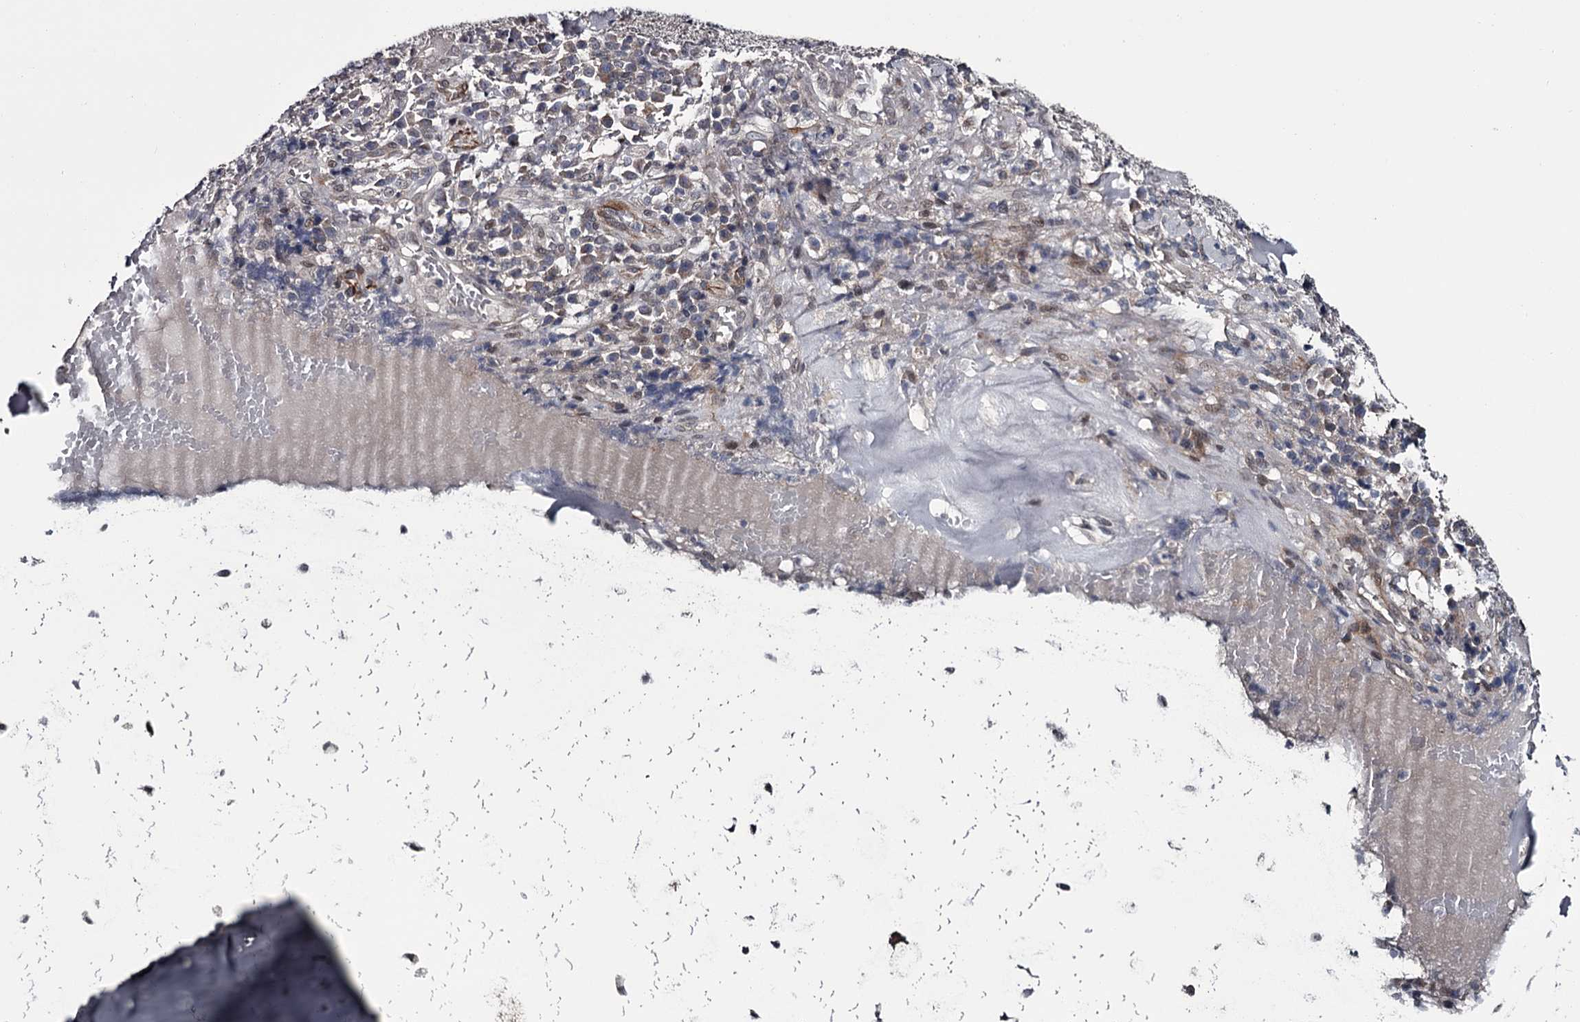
{"staining": {"intensity": "negative", "quantity": "none", "location": "none"}, "tissue": "adipose tissue", "cell_type": "Adipocytes", "image_type": "normal", "snomed": [{"axis": "morphology", "description": "Normal tissue, NOS"}, {"axis": "morphology", "description": "Basal cell carcinoma"}, {"axis": "topography", "description": "Cartilage tissue"}, {"axis": "topography", "description": "Nasopharynx"}, {"axis": "topography", "description": "Oral tissue"}], "caption": "This is an immunohistochemistry photomicrograph of benign human adipose tissue. There is no expression in adipocytes.", "gene": "PRPF40B", "patient": {"sex": "female", "age": 77}}